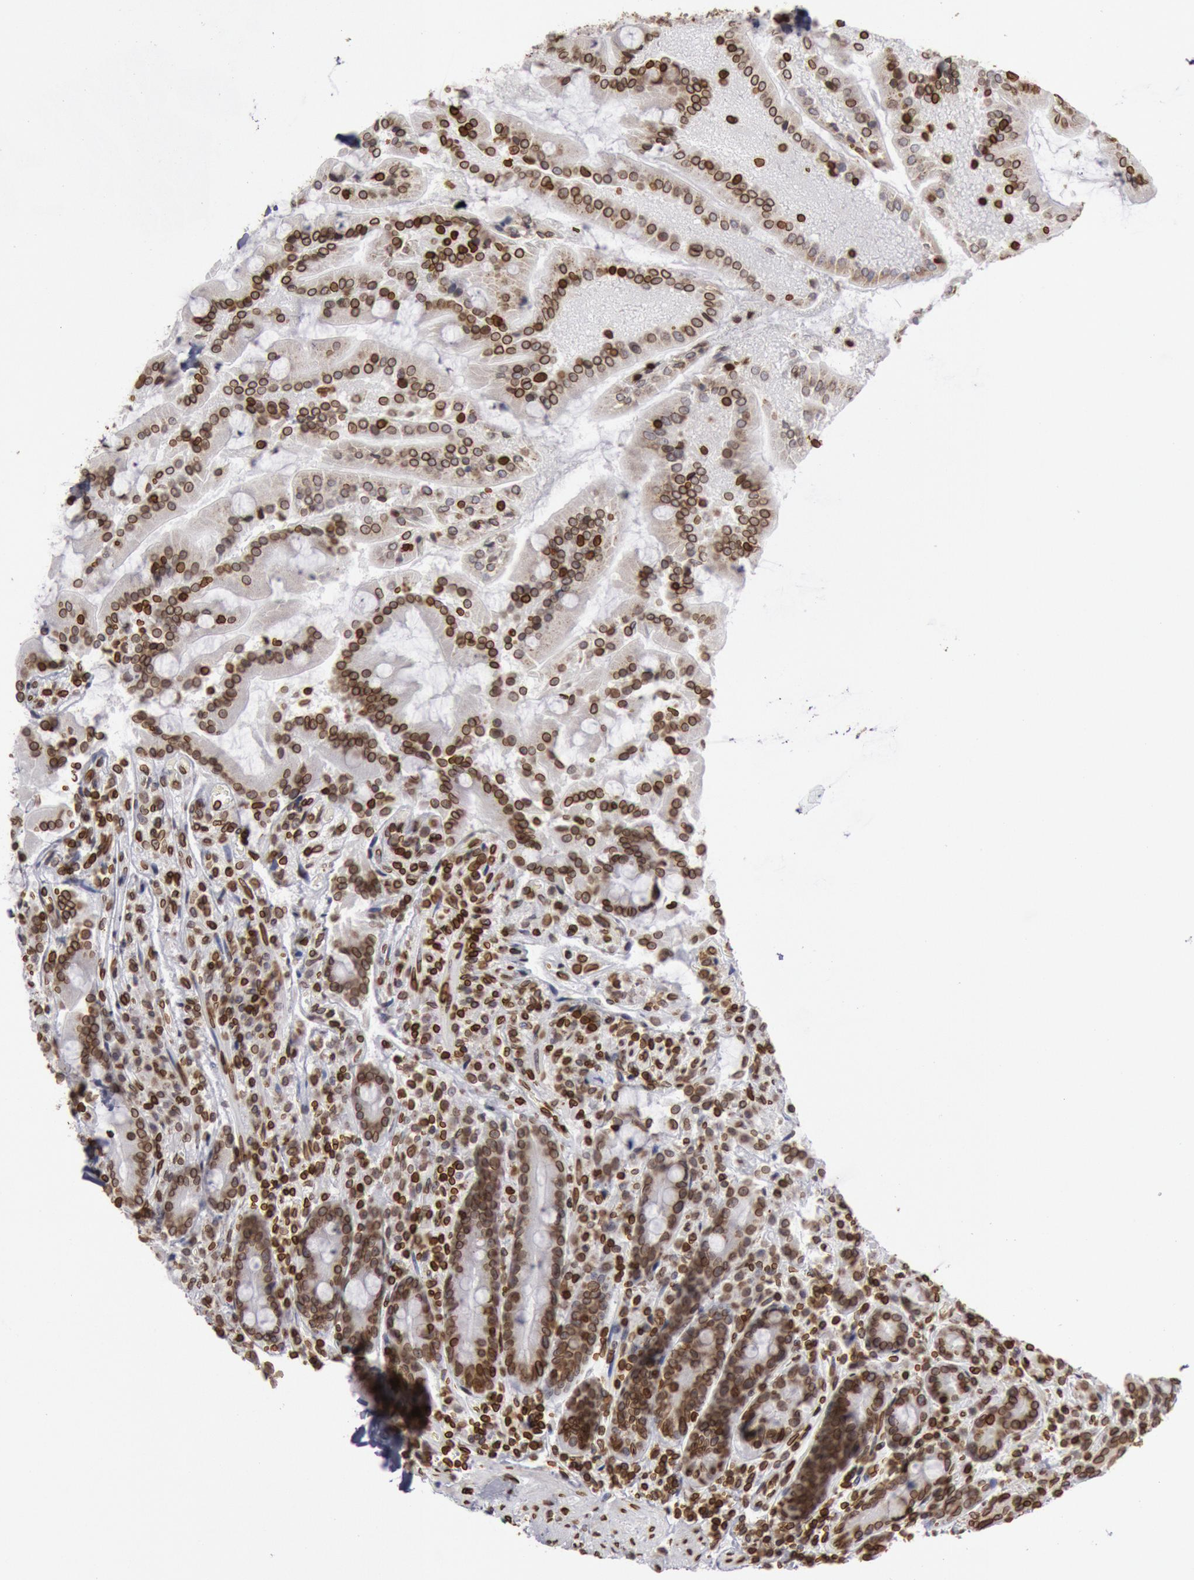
{"staining": {"intensity": "strong", "quantity": ">75%", "location": "nuclear"}, "tissue": "duodenum", "cell_type": "Glandular cells", "image_type": "normal", "snomed": [{"axis": "morphology", "description": "Normal tissue, NOS"}, {"axis": "topography", "description": "Duodenum"}], "caption": "The image demonstrates immunohistochemical staining of normal duodenum. There is strong nuclear staining is seen in approximately >75% of glandular cells.", "gene": "SUN2", "patient": {"sex": "female", "age": 64}}